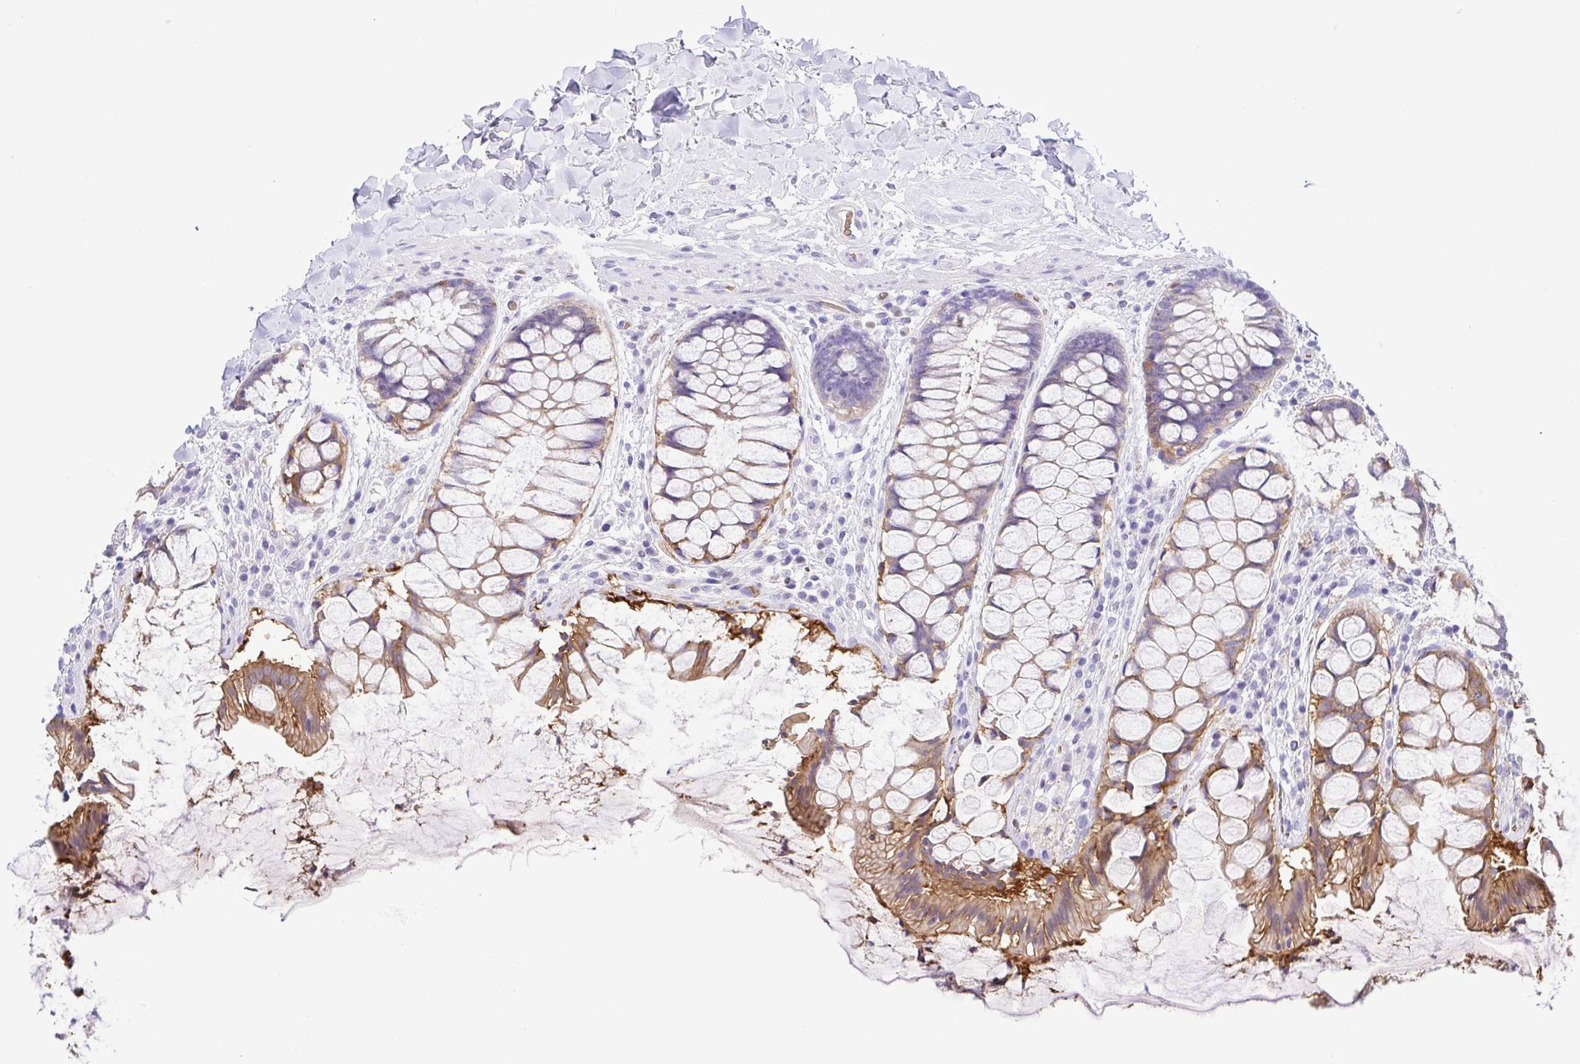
{"staining": {"intensity": "moderate", "quantity": "25%-75%", "location": "cytoplasmic/membranous"}, "tissue": "rectum", "cell_type": "Glandular cells", "image_type": "normal", "snomed": [{"axis": "morphology", "description": "Normal tissue, NOS"}, {"axis": "topography", "description": "Rectum"}], "caption": "This is a micrograph of immunohistochemistry (IHC) staining of benign rectum, which shows moderate expression in the cytoplasmic/membranous of glandular cells.", "gene": "EPB42", "patient": {"sex": "female", "age": 58}}